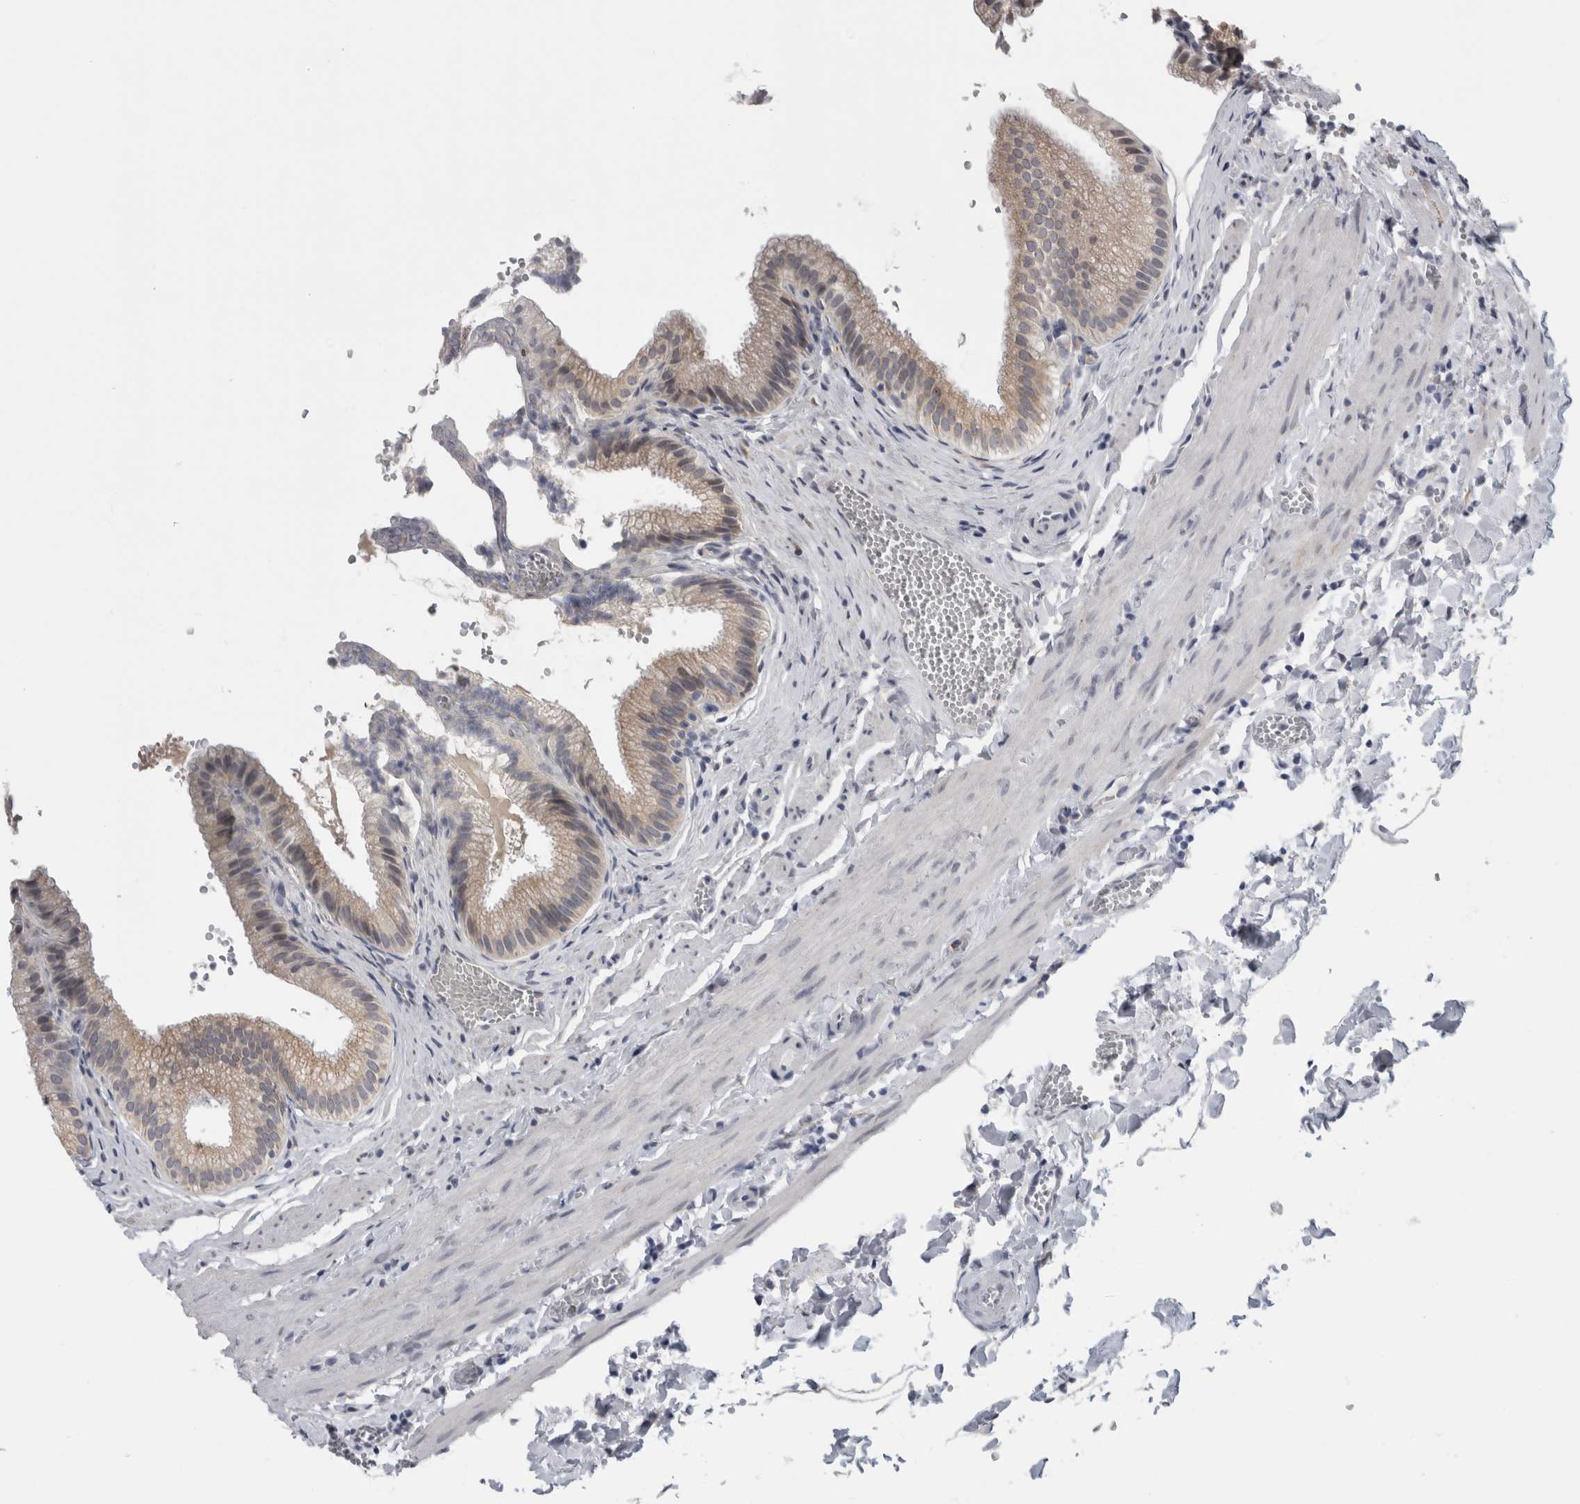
{"staining": {"intensity": "weak", "quantity": ">75%", "location": "cytoplasmic/membranous"}, "tissue": "gallbladder", "cell_type": "Glandular cells", "image_type": "normal", "snomed": [{"axis": "morphology", "description": "Normal tissue, NOS"}, {"axis": "topography", "description": "Gallbladder"}], "caption": "Immunohistochemical staining of normal human gallbladder exhibits low levels of weak cytoplasmic/membranous expression in about >75% of glandular cells. The staining was performed using DAB (3,3'-diaminobenzidine), with brown indicating positive protein expression. Nuclei are stained blue with hematoxylin.", "gene": "TMEM242", "patient": {"sex": "male", "age": 38}}